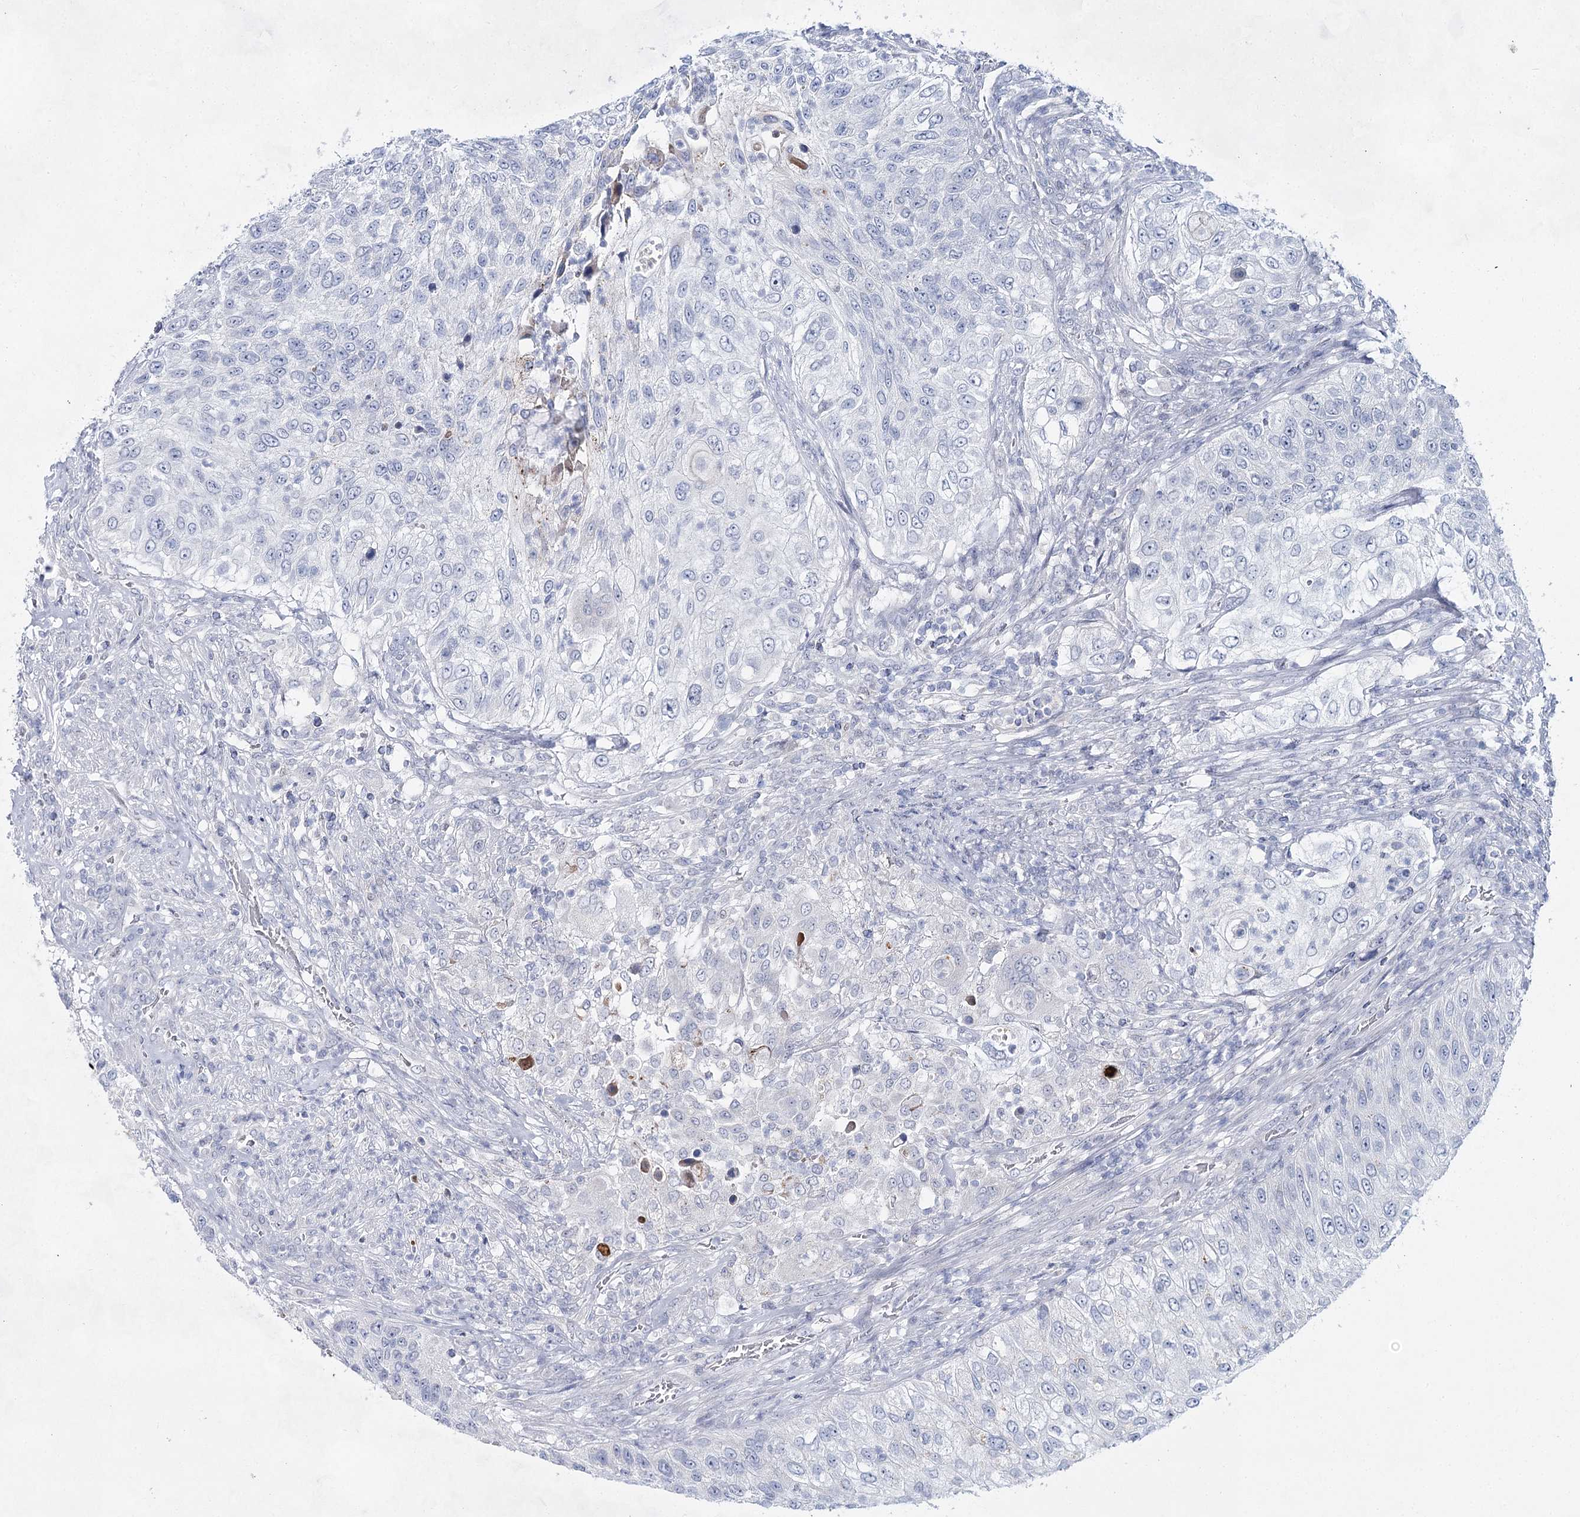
{"staining": {"intensity": "negative", "quantity": "none", "location": "none"}, "tissue": "urothelial cancer", "cell_type": "Tumor cells", "image_type": "cancer", "snomed": [{"axis": "morphology", "description": "Urothelial carcinoma, High grade"}, {"axis": "topography", "description": "Urinary bladder"}], "caption": "Immunohistochemistry image of neoplastic tissue: human urothelial cancer stained with DAB (3,3'-diaminobenzidine) exhibits no significant protein expression in tumor cells.", "gene": "BPHL", "patient": {"sex": "female", "age": 60}}